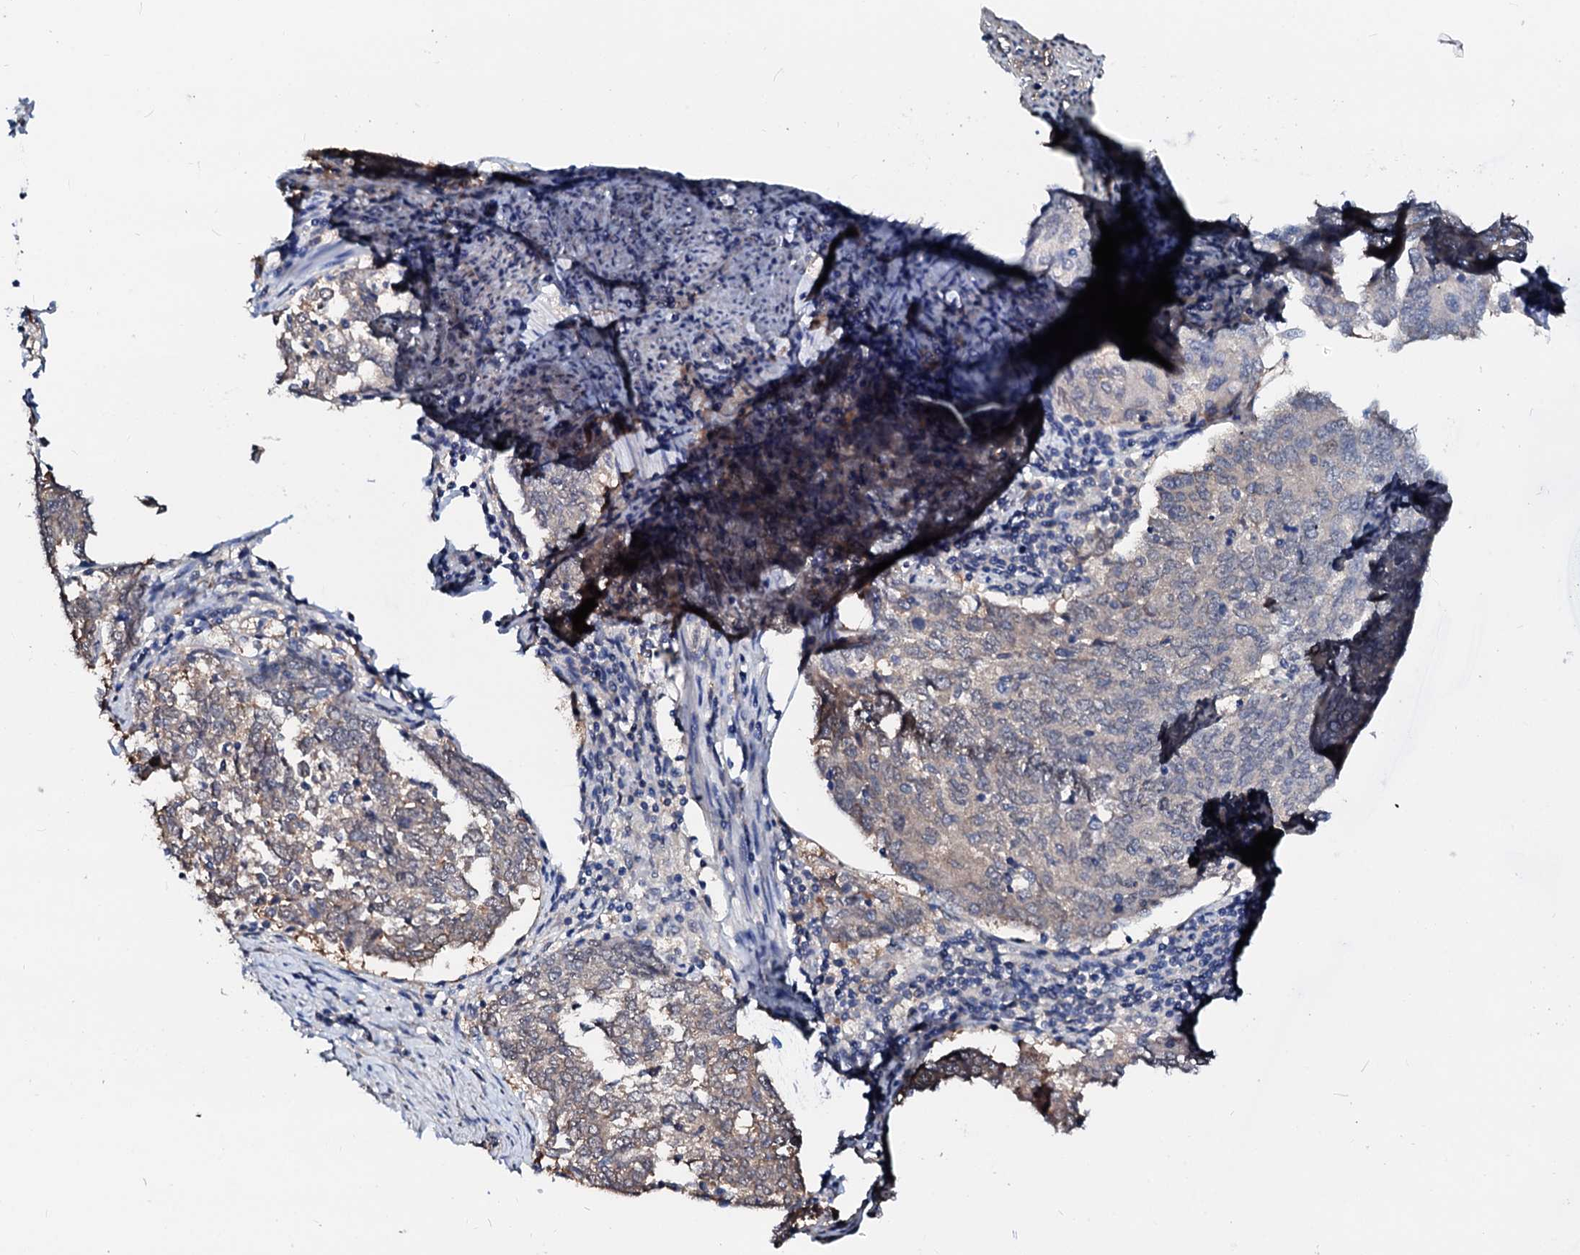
{"staining": {"intensity": "weak", "quantity": "<25%", "location": "cytoplasmic/membranous"}, "tissue": "endometrial cancer", "cell_type": "Tumor cells", "image_type": "cancer", "snomed": [{"axis": "morphology", "description": "Adenocarcinoma, NOS"}, {"axis": "topography", "description": "Endometrium"}], "caption": "Tumor cells are negative for brown protein staining in endometrial adenocarcinoma.", "gene": "CSN2", "patient": {"sex": "female", "age": 80}}